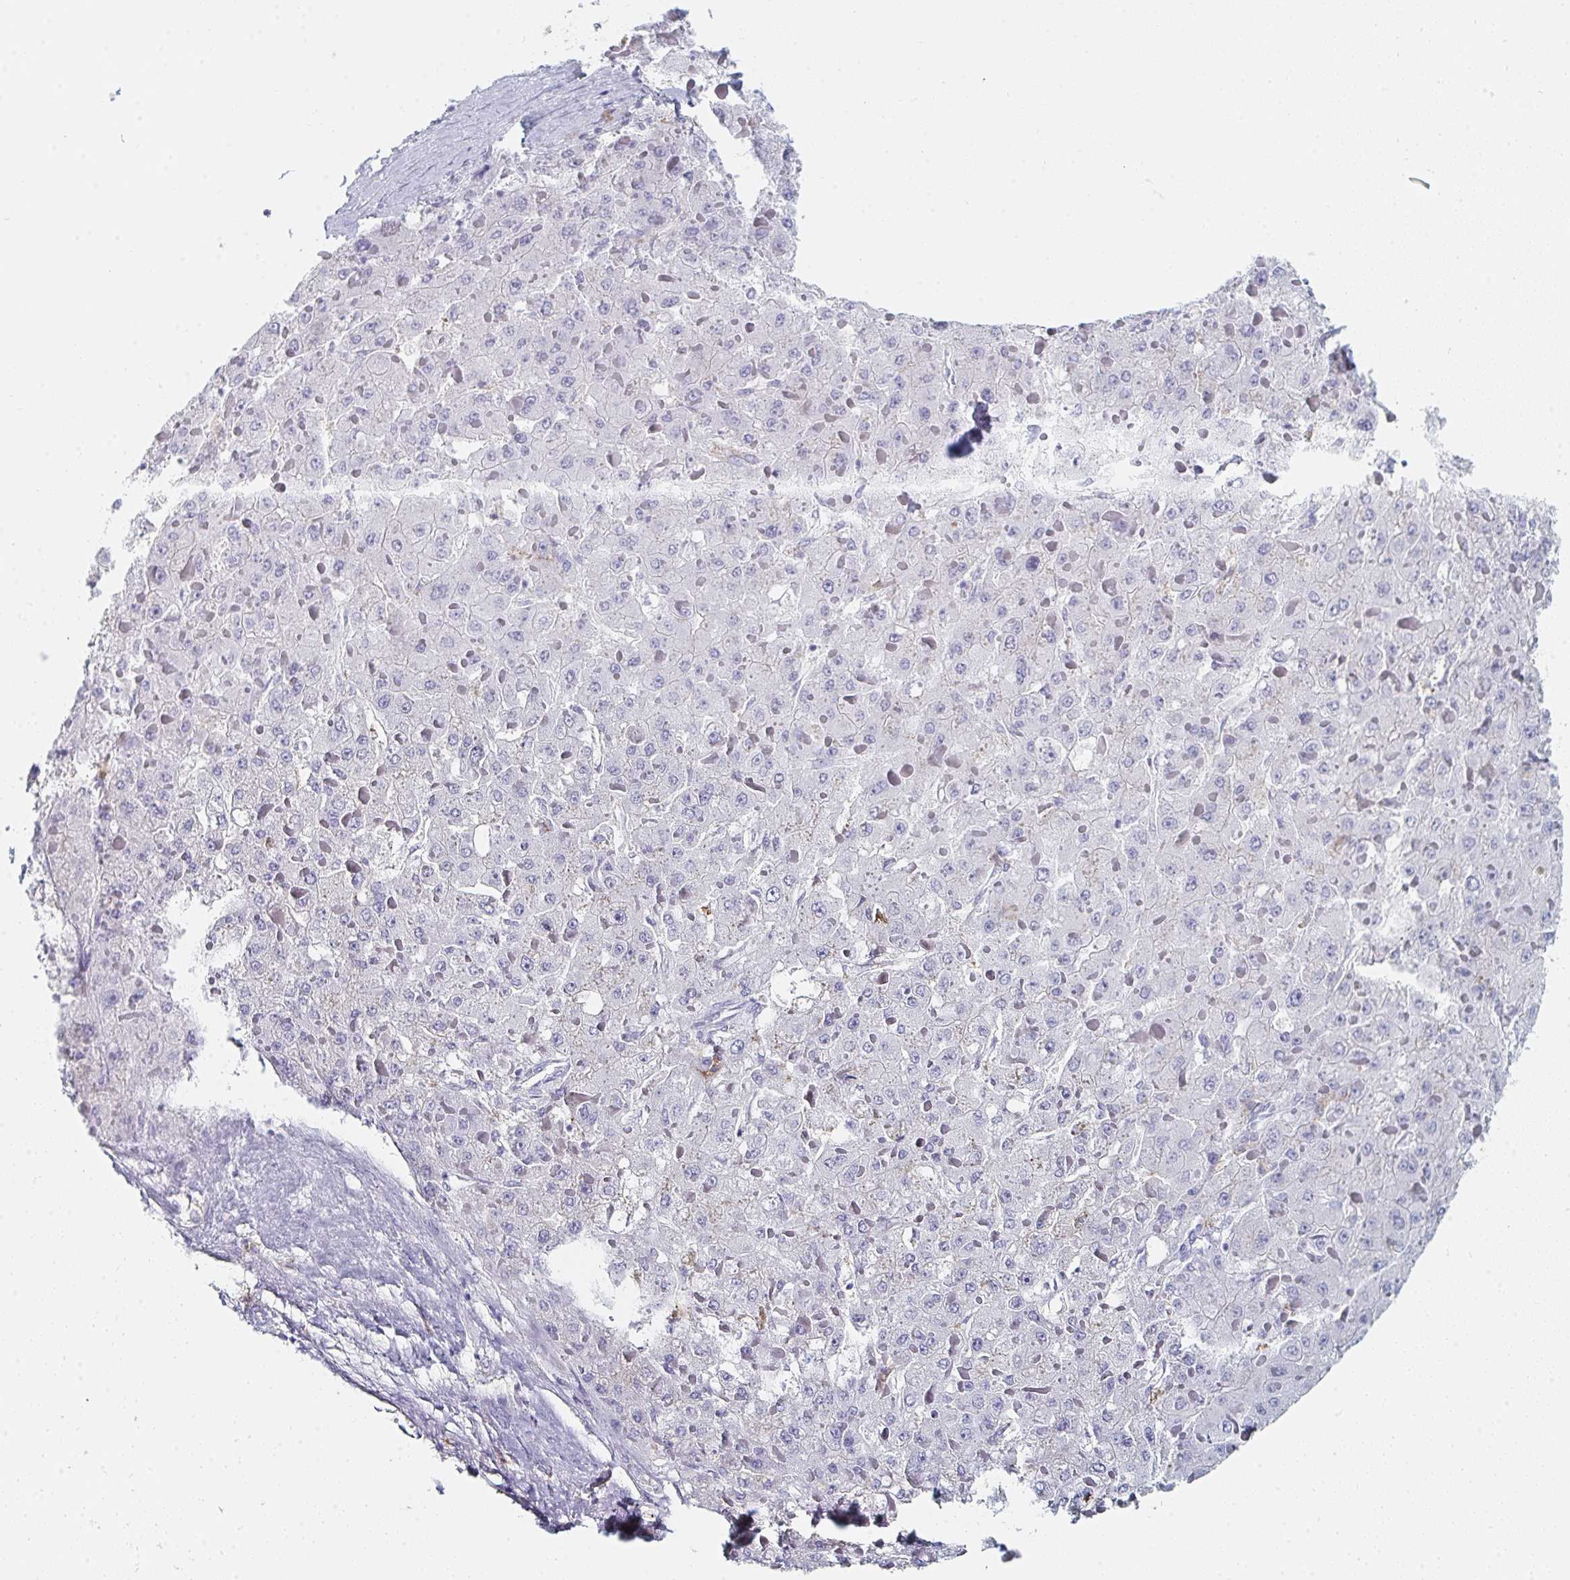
{"staining": {"intensity": "negative", "quantity": "none", "location": "none"}, "tissue": "liver cancer", "cell_type": "Tumor cells", "image_type": "cancer", "snomed": [{"axis": "morphology", "description": "Carcinoma, Hepatocellular, NOS"}, {"axis": "topography", "description": "Liver"}], "caption": "This micrograph is of liver cancer stained with immunohistochemistry (IHC) to label a protein in brown with the nuclei are counter-stained blue. There is no positivity in tumor cells.", "gene": "DAB2", "patient": {"sex": "female", "age": 73}}